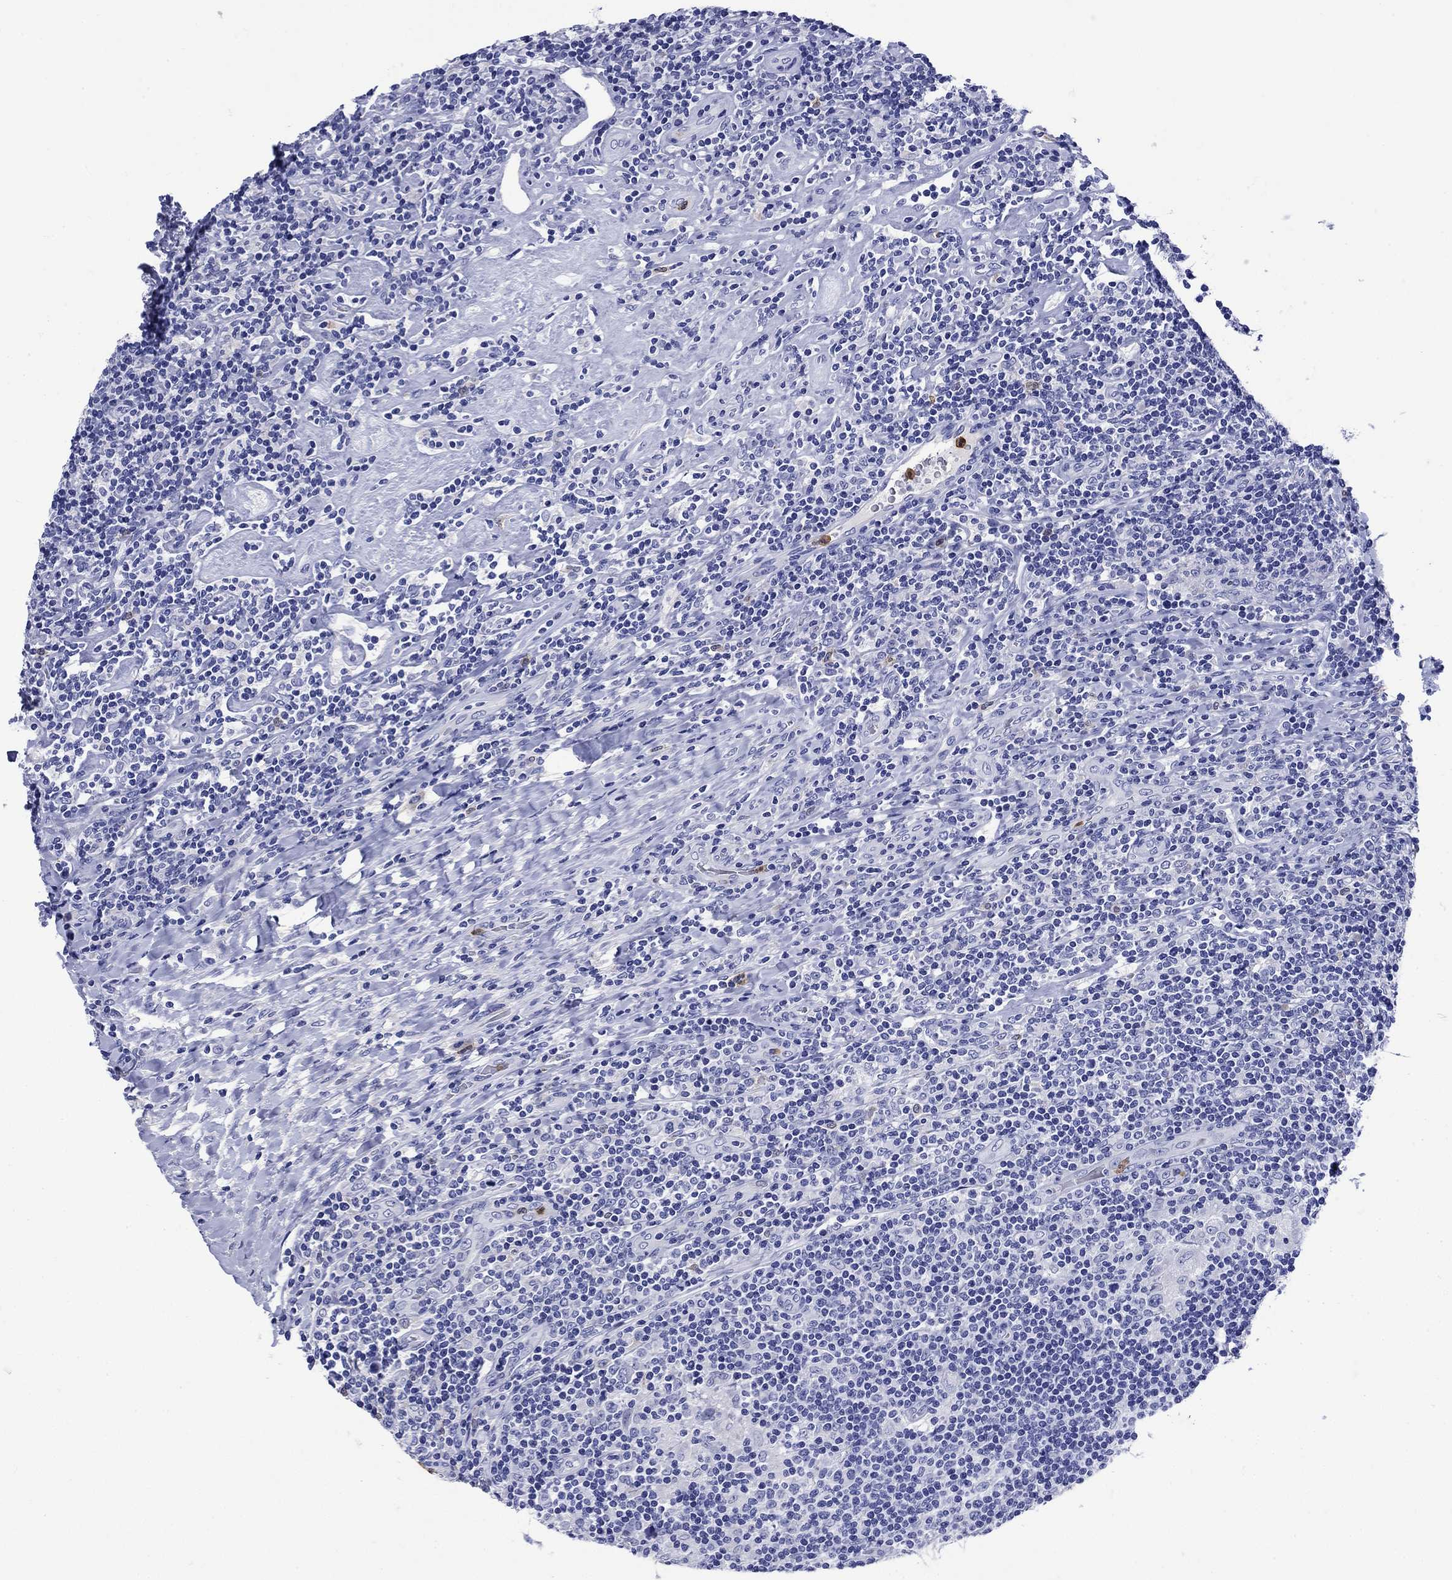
{"staining": {"intensity": "negative", "quantity": "none", "location": "none"}, "tissue": "lymphoma", "cell_type": "Tumor cells", "image_type": "cancer", "snomed": [{"axis": "morphology", "description": "Hodgkin's disease, NOS"}, {"axis": "topography", "description": "Lymph node"}], "caption": "The immunohistochemistry photomicrograph has no significant staining in tumor cells of lymphoma tissue.", "gene": "TFR2", "patient": {"sex": "male", "age": 40}}